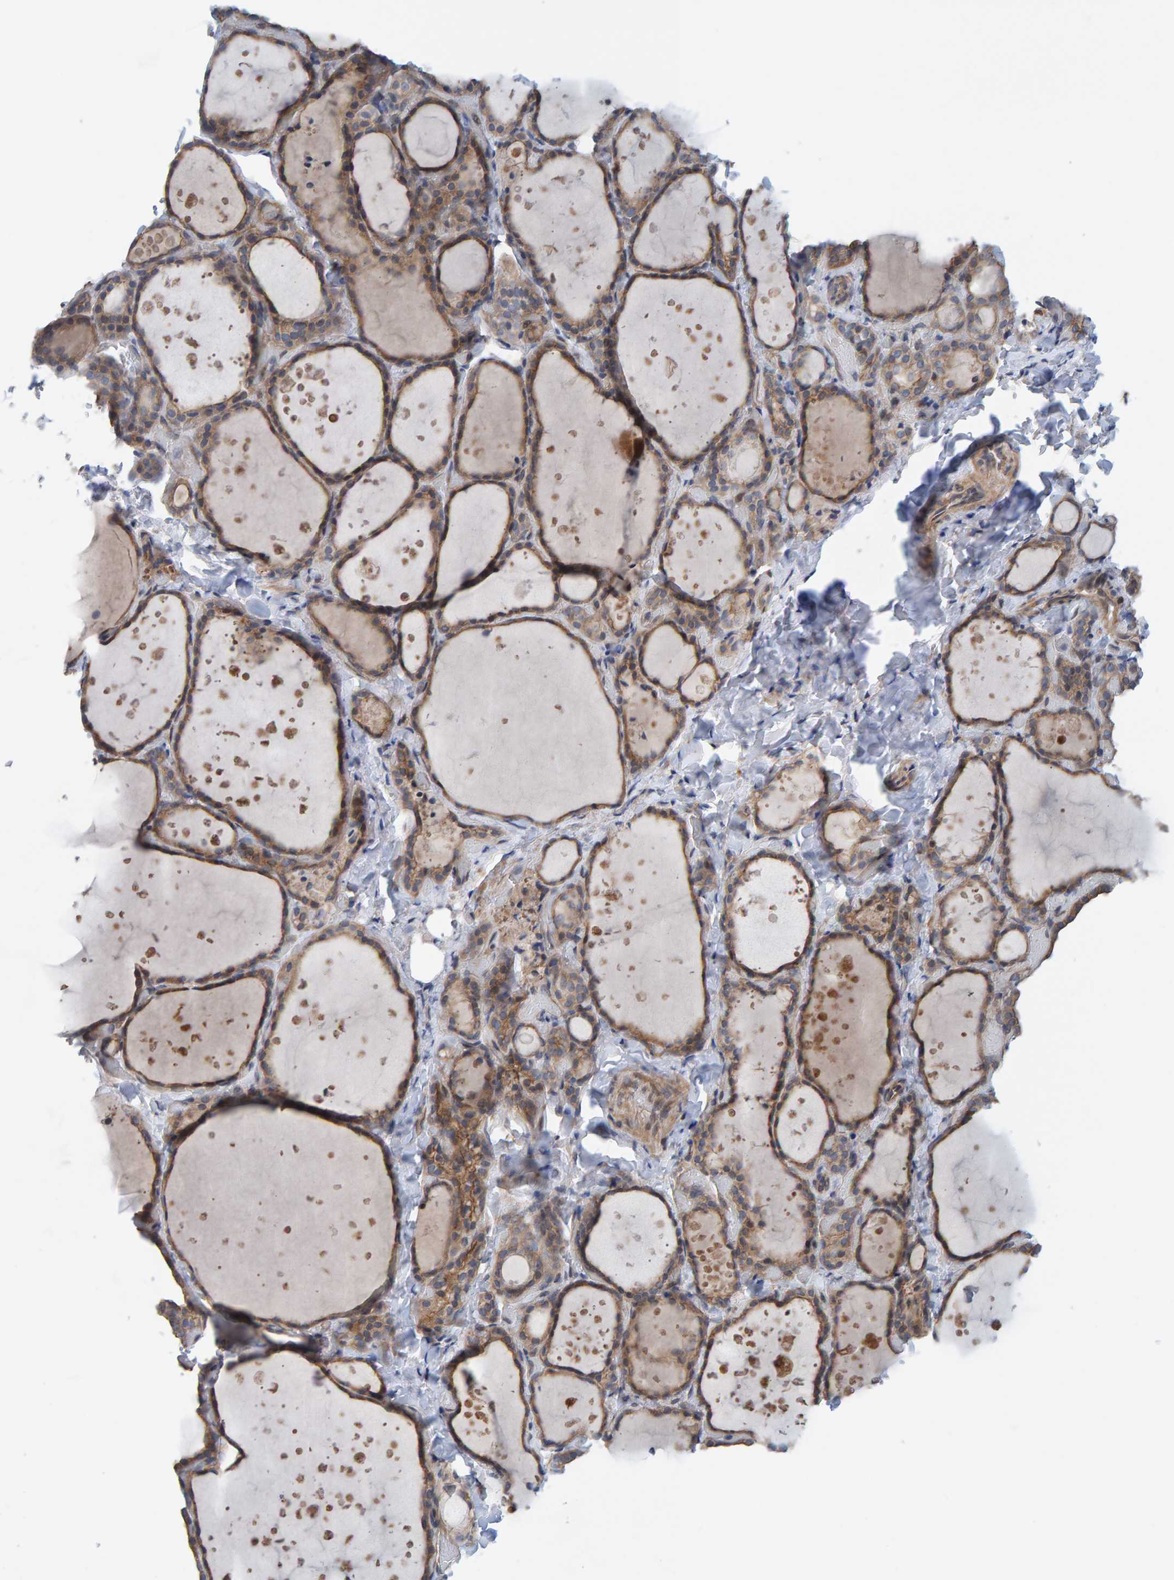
{"staining": {"intensity": "moderate", "quantity": ">75%", "location": "cytoplasmic/membranous"}, "tissue": "thyroid gland", "cell_type": "Glandular cells", "image_type": "normal", "snomed": [{"axis": "morphology", "description": "Normal tissue, NOS"}, {"axis": "topography", "description": "Thyroid gland"}], "caption": "Immunohistochemistry of unremarkable thyroid gland exhibits medium levels of moderate cytoplasmic/membranous positivity in about >75% of glandular cells. Using DAB (3,3'-diaminobenzidine) (brown) and hematoxylin (blue) stains, captured at high magnification using brightfield microscopy.", "gene": "LRSAM1", "patient": {"sex": "female", "age": 44}}